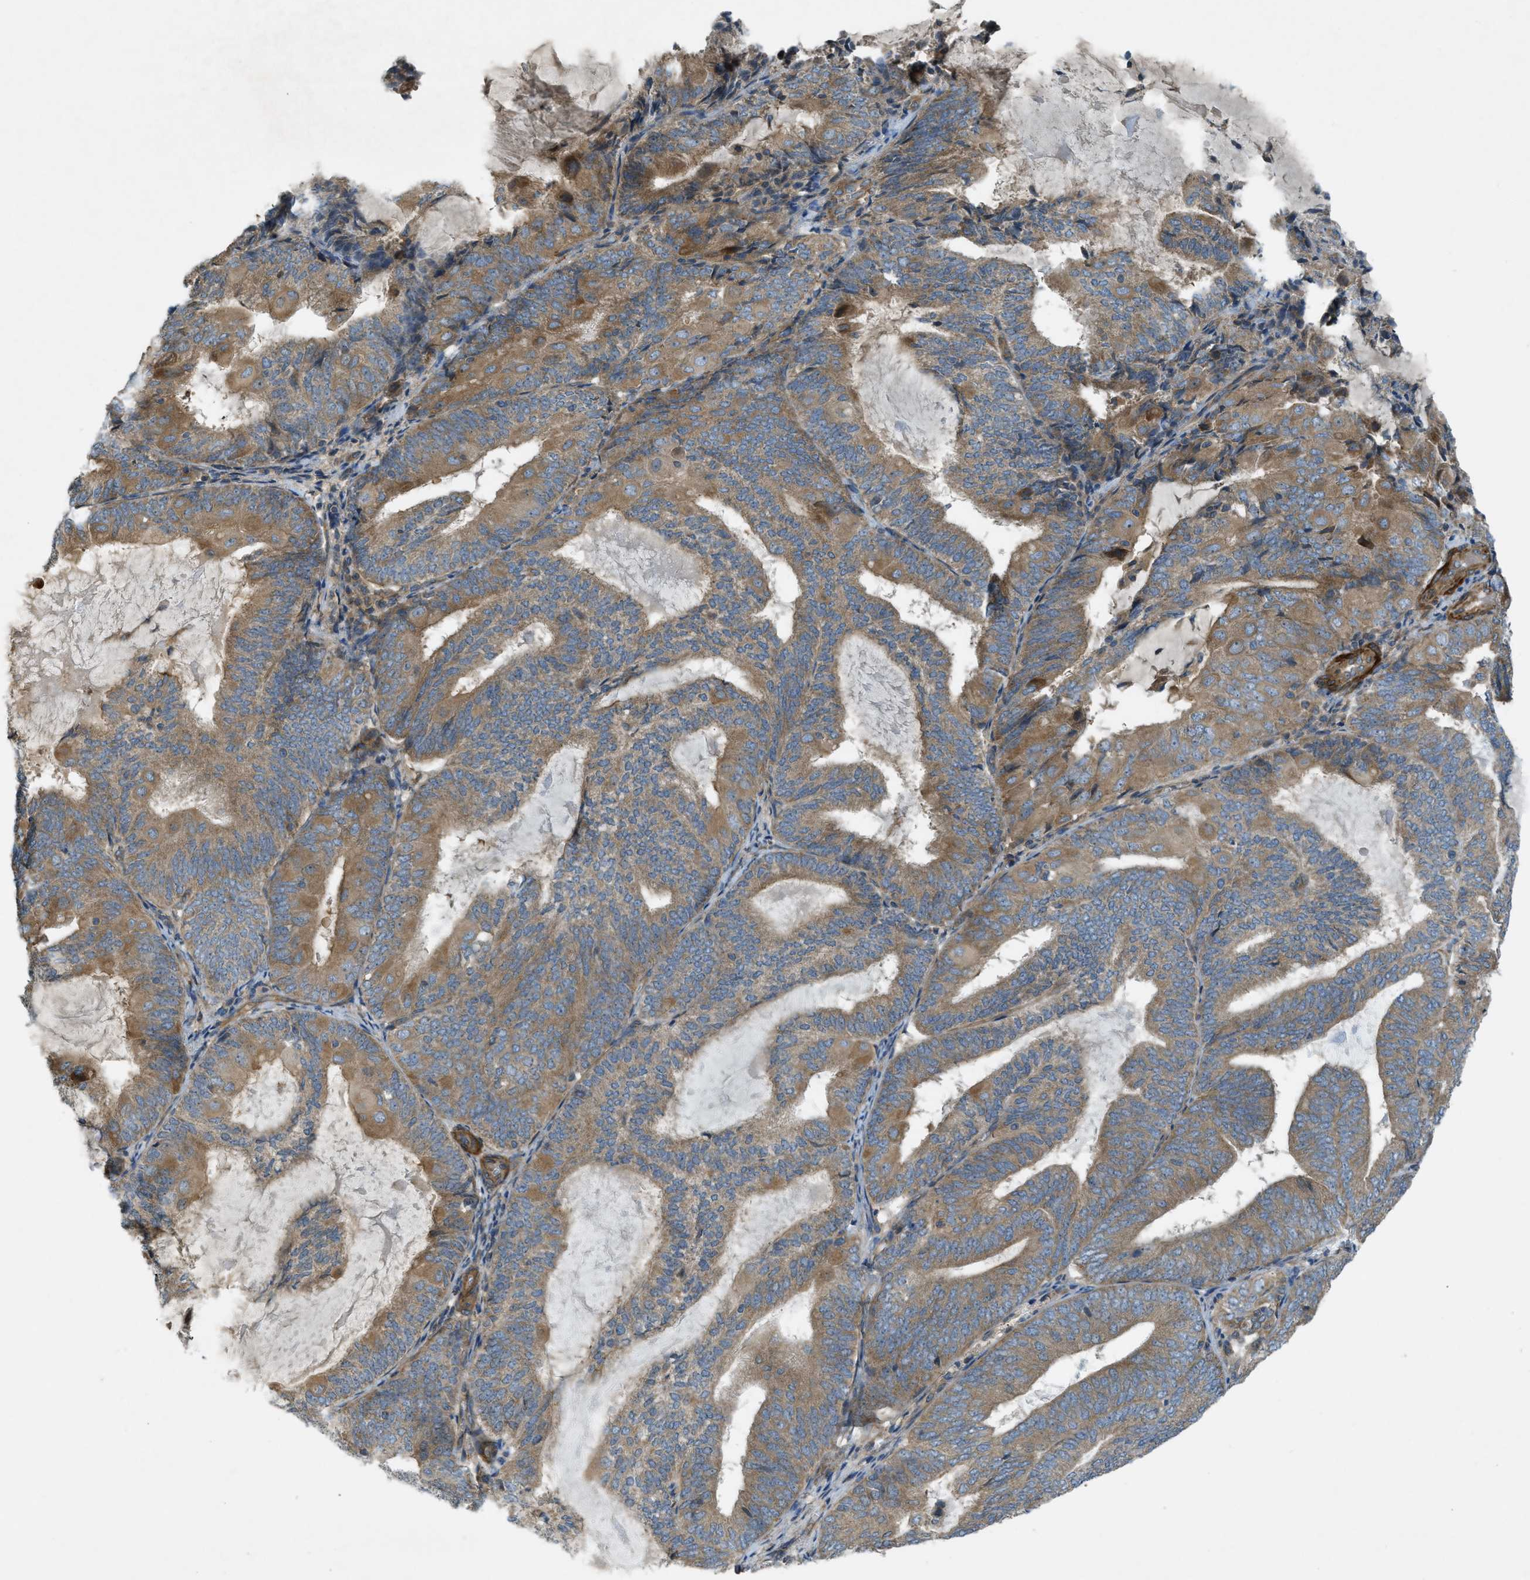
{"staining": {"intensity": "moderate", "quantity": ">75%", "location": "cytoplasmic/membranous"}, "tissue": "endometrial cancer", "cell_type": "Tumor cells", "image_type": "cancer", "snomed": [{"axis": "morphology", "description": "Adenocarcinoma, NOS"}, {"axis": "topography", "description": "Endometrium"}], "caption": "Immunohistochemical staining of human adenocarcinoma (endometrial) shows moderate cytoplasmic/membranous protein staining in approximately >75% of tumor cells.", "gene": "VEZT", "patient": {"sex": "female", "age": 81}}